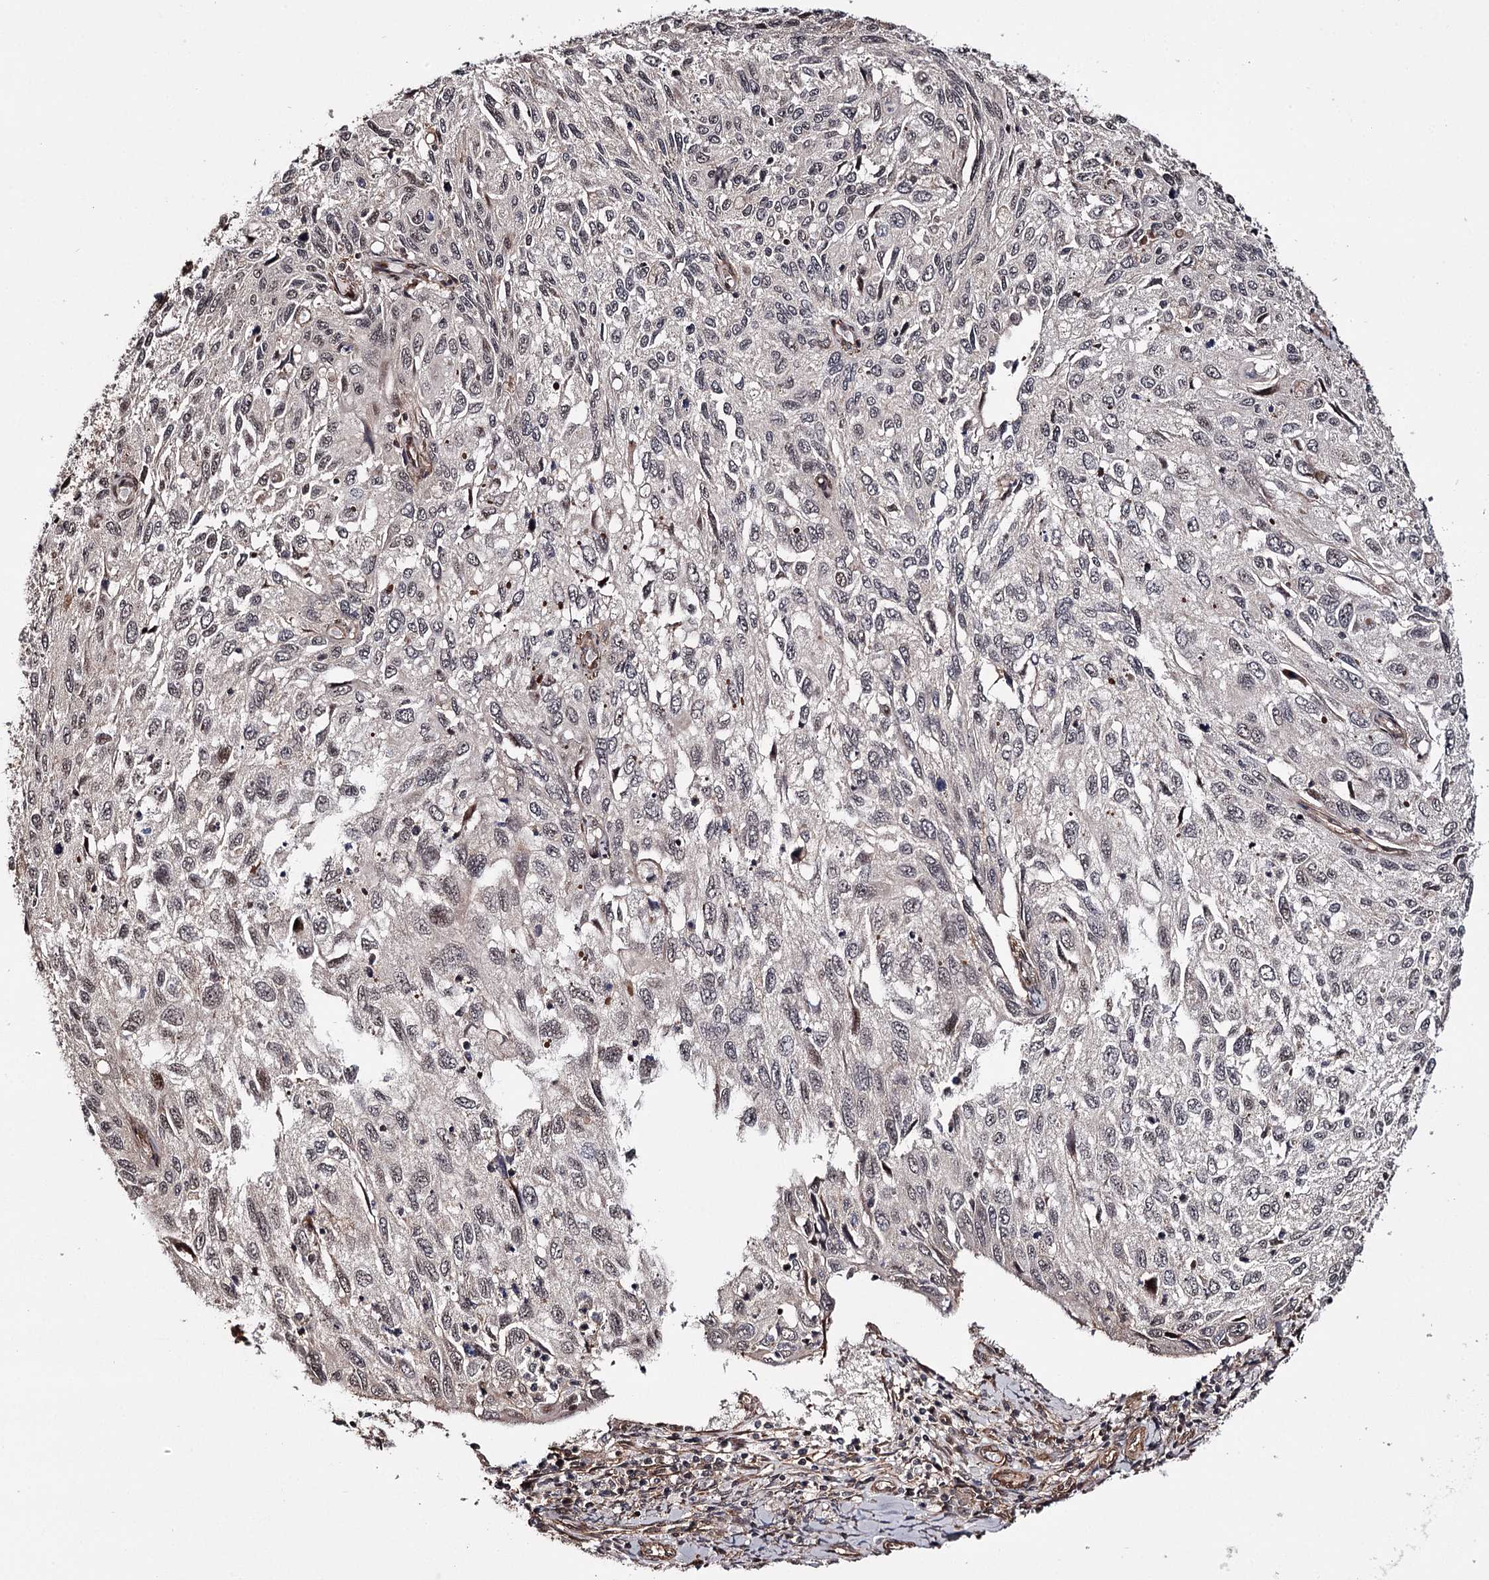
{"staining": {"intensity": "weak", "quantity": "<25%", "location": "nuclear"}, "tissue": "cervical cancer", "cell_type": "Tumor cells", "image_type": "cancer", "snomed": [{"axis": "morphology", "description": "Squamous cell carcinoma, NOS"}, {"axis": "topography", "description": "Cervix"}], "caption": "This is an immunohistochemistry histopathology image of human cervical squamous cell carcinoma. There is no positivity in tumor cells.", "gene": "TTC33", "patient": {"sex": "female", "age": 70}}